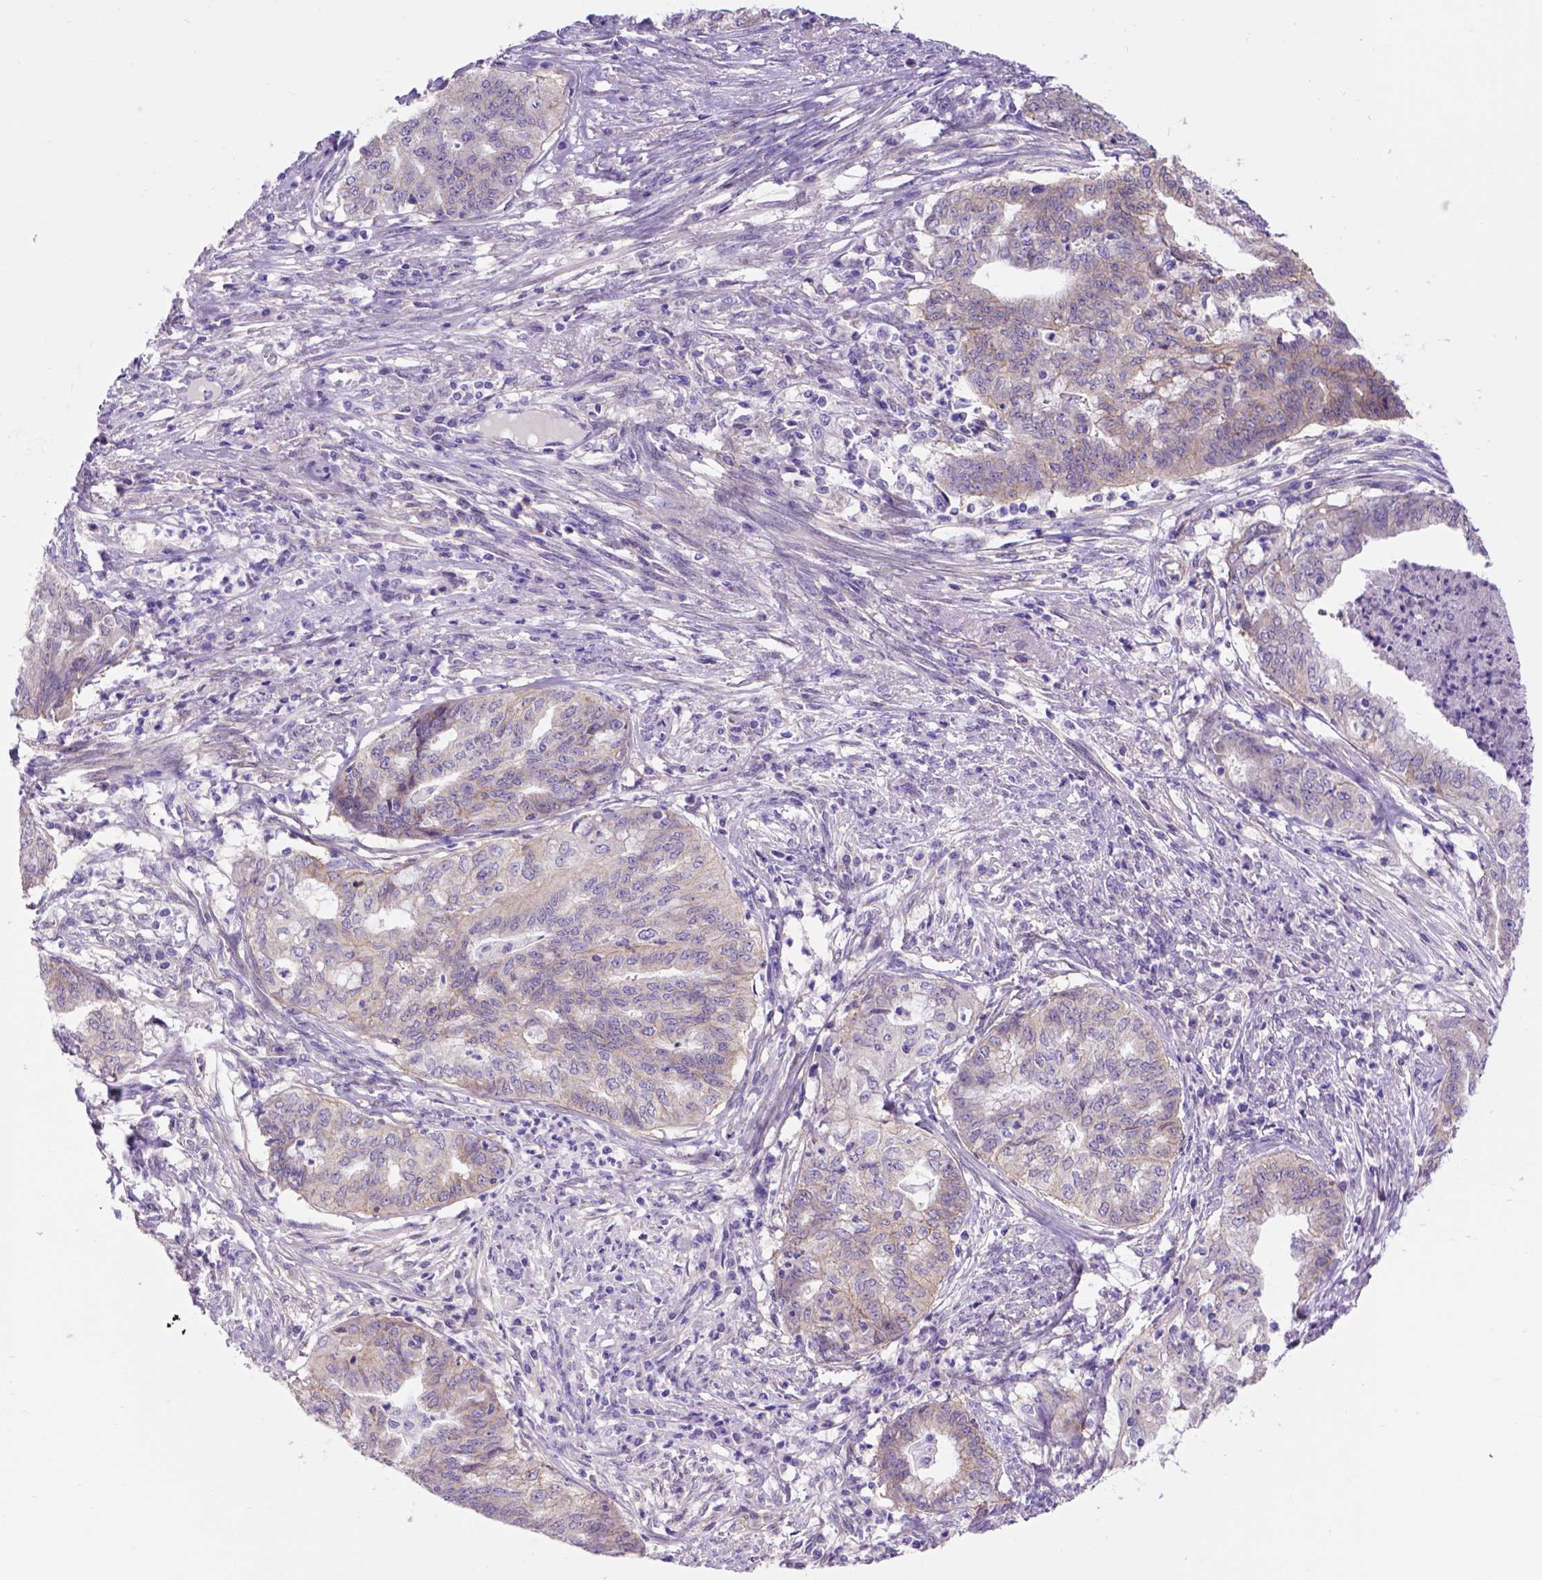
{"staining": {"intensity": "negative", "quantity": "none", "location": "none"}, "tissue": "endometrial cancer", "cell_type": "Tumor cells", "image_type": "cancer", "snomed": [{"axis": "morphology", "description": "Adenocarcinoma, NOS"}, {"axis": "topography", "description": "Endometrium"}], "caption": "DAB immunohistochemical staining of endometrial adenocarcinoma shows no significant expression in tumor cells. (Brightfield microscopy of DAB (3,3'-diaminobenzidine) immunohistochemistry at high magnification).", "gene": "EGFR", "patient": {"sex": "female", "age": 79}}